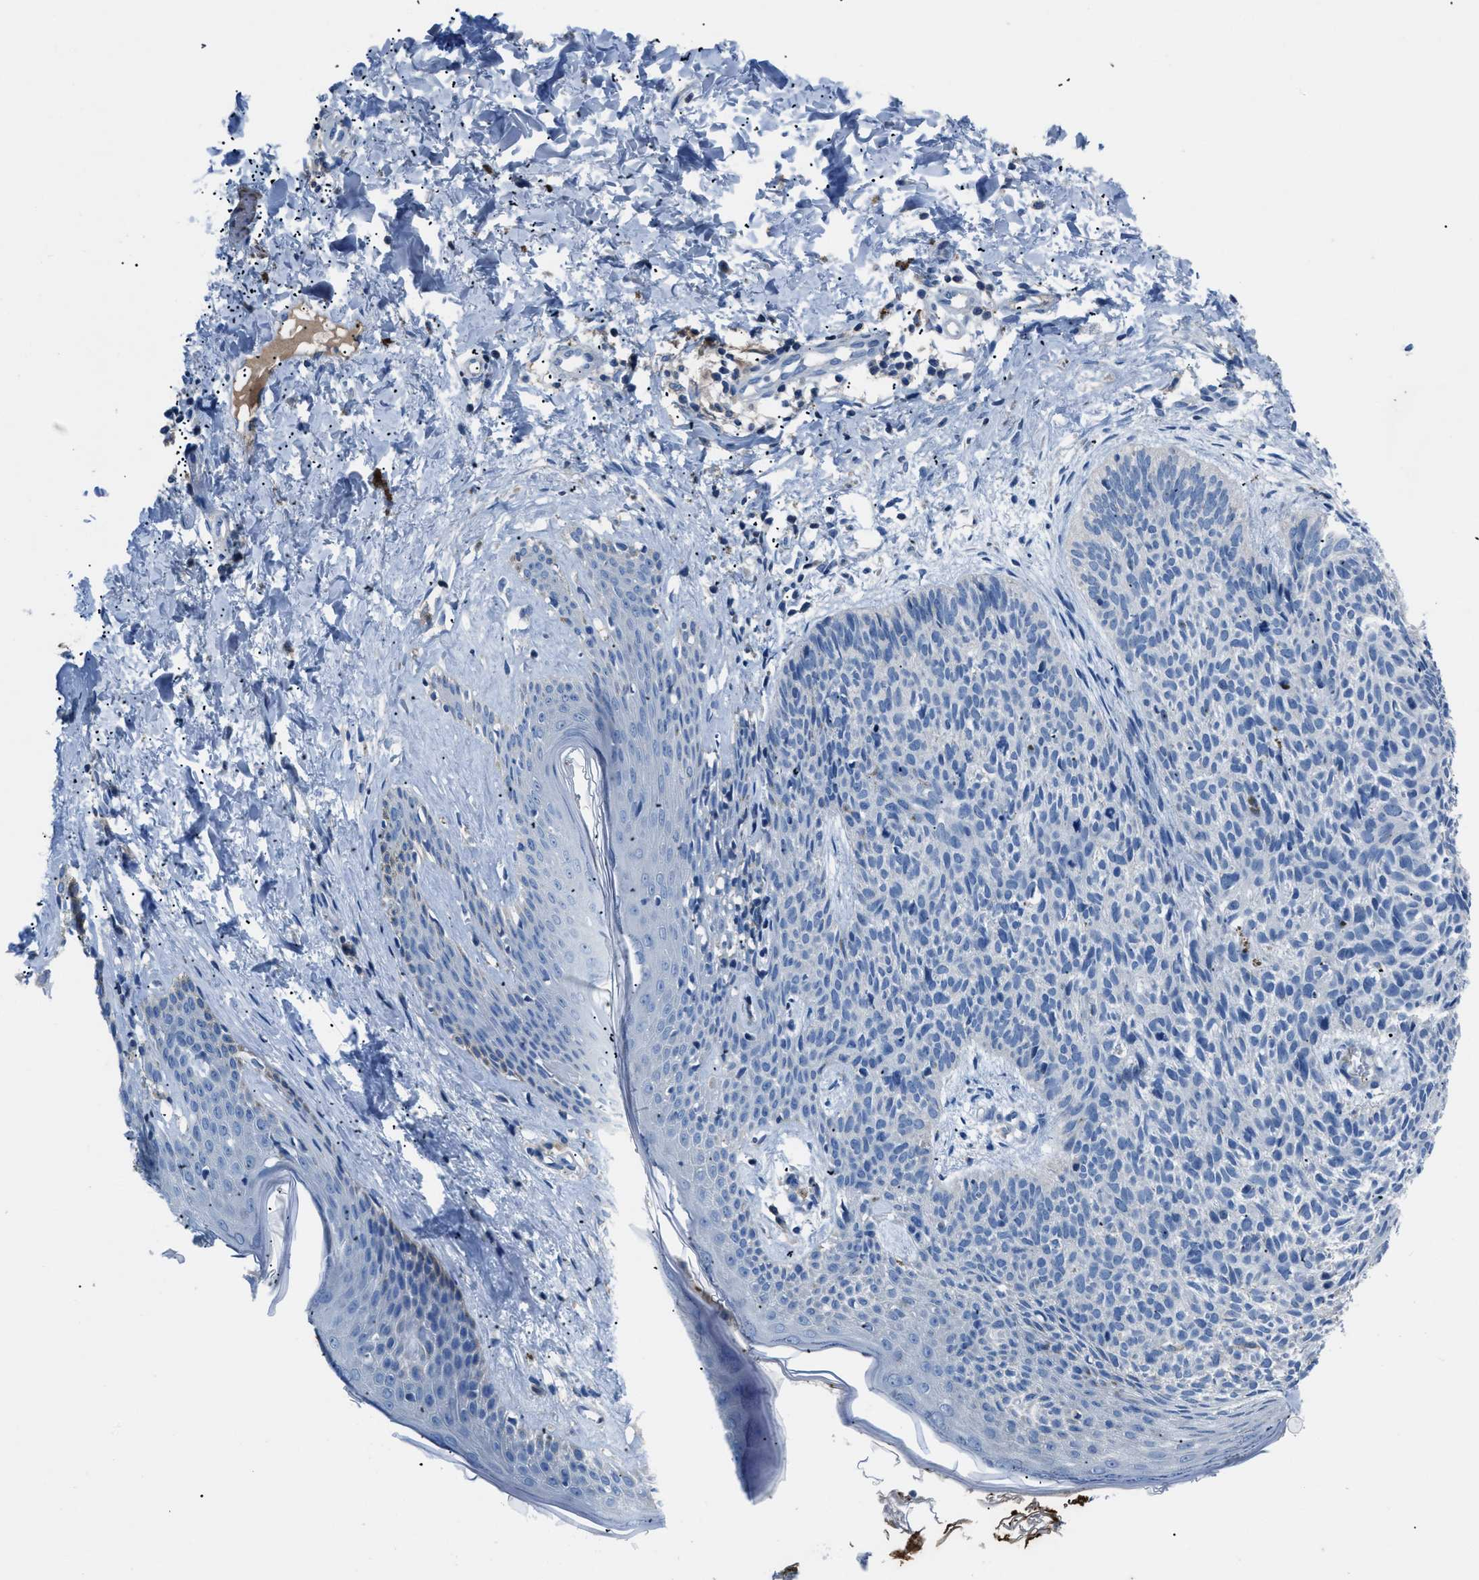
{"staining": {"intensity": "negative", "quantity": "none", "location": "none"}, "tissue": "skin cancer", "cell_type": "Tumor cells", "image_type": "cancer", "snomed": [{"axis": "morphology", "description": "Basal cell carcinoma"}, {"axis": "topography", "description": "Skin"}], "caption": "Tumor cells show no significant staining in basal cell carcinoma (skin).", "gene": "SGCZ", "patient": {"sex": "male", "age": 60}}